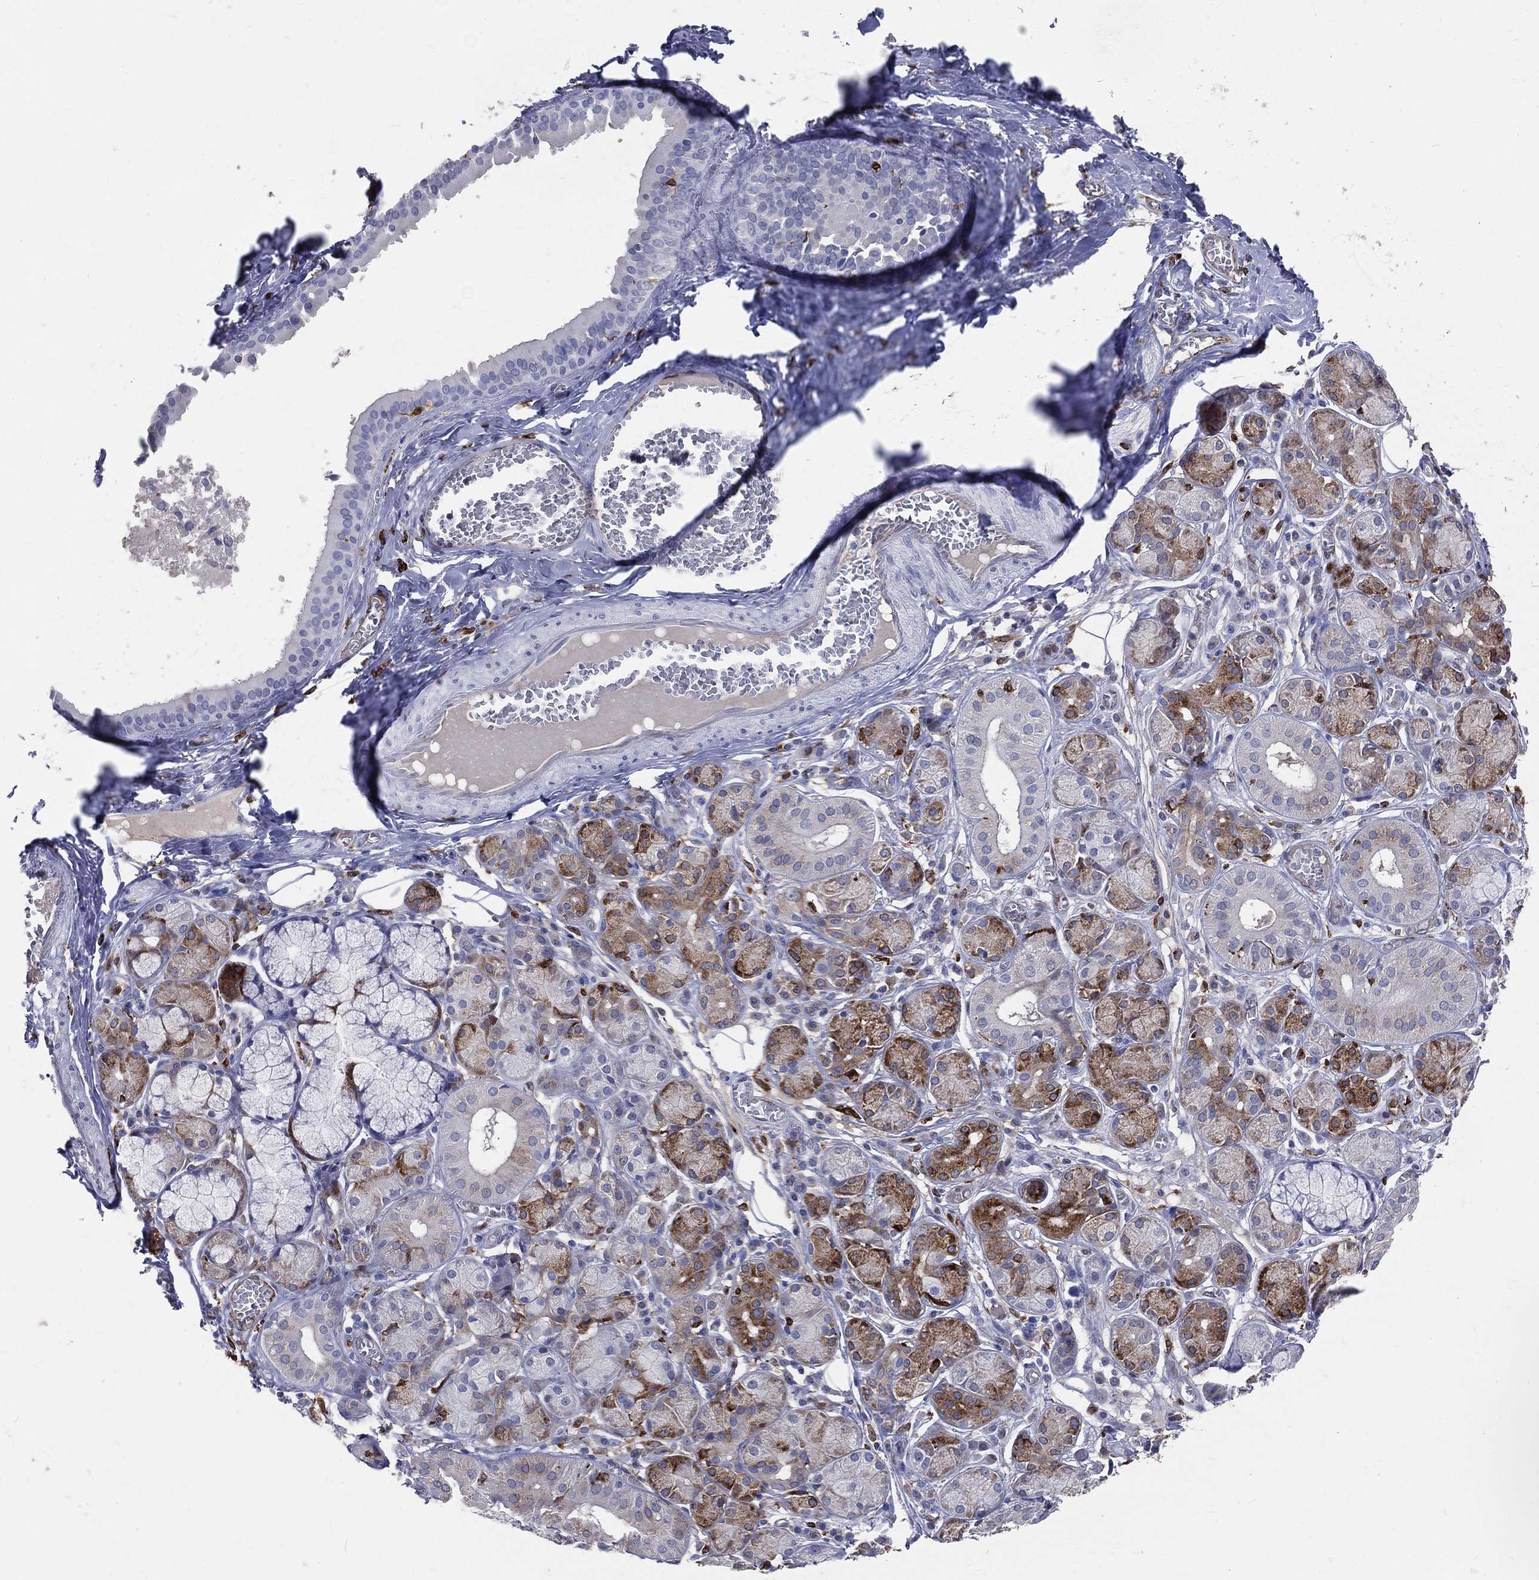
{"staining": {"intensity": "strong", "quantity": "<25%", "location": "cytoplasmic/membranous"}, "tissue": "salivary gland", "cell_type": "Glandular cells", "image_type": "normal", "snomed": [{"axis": "morphology", "description": "Normal tissue, NOS"}, {"axis": "topography", "description": "Salivary gland"}], "caption": "This is an image of immunohistochemistry (IHC) staining of unremarkable salivary gland, which shows strong expression in the cytoplasmic/membranous of glandular cells.", "gene": "CD74", "patient": {"sex": "male", "age": 71}}